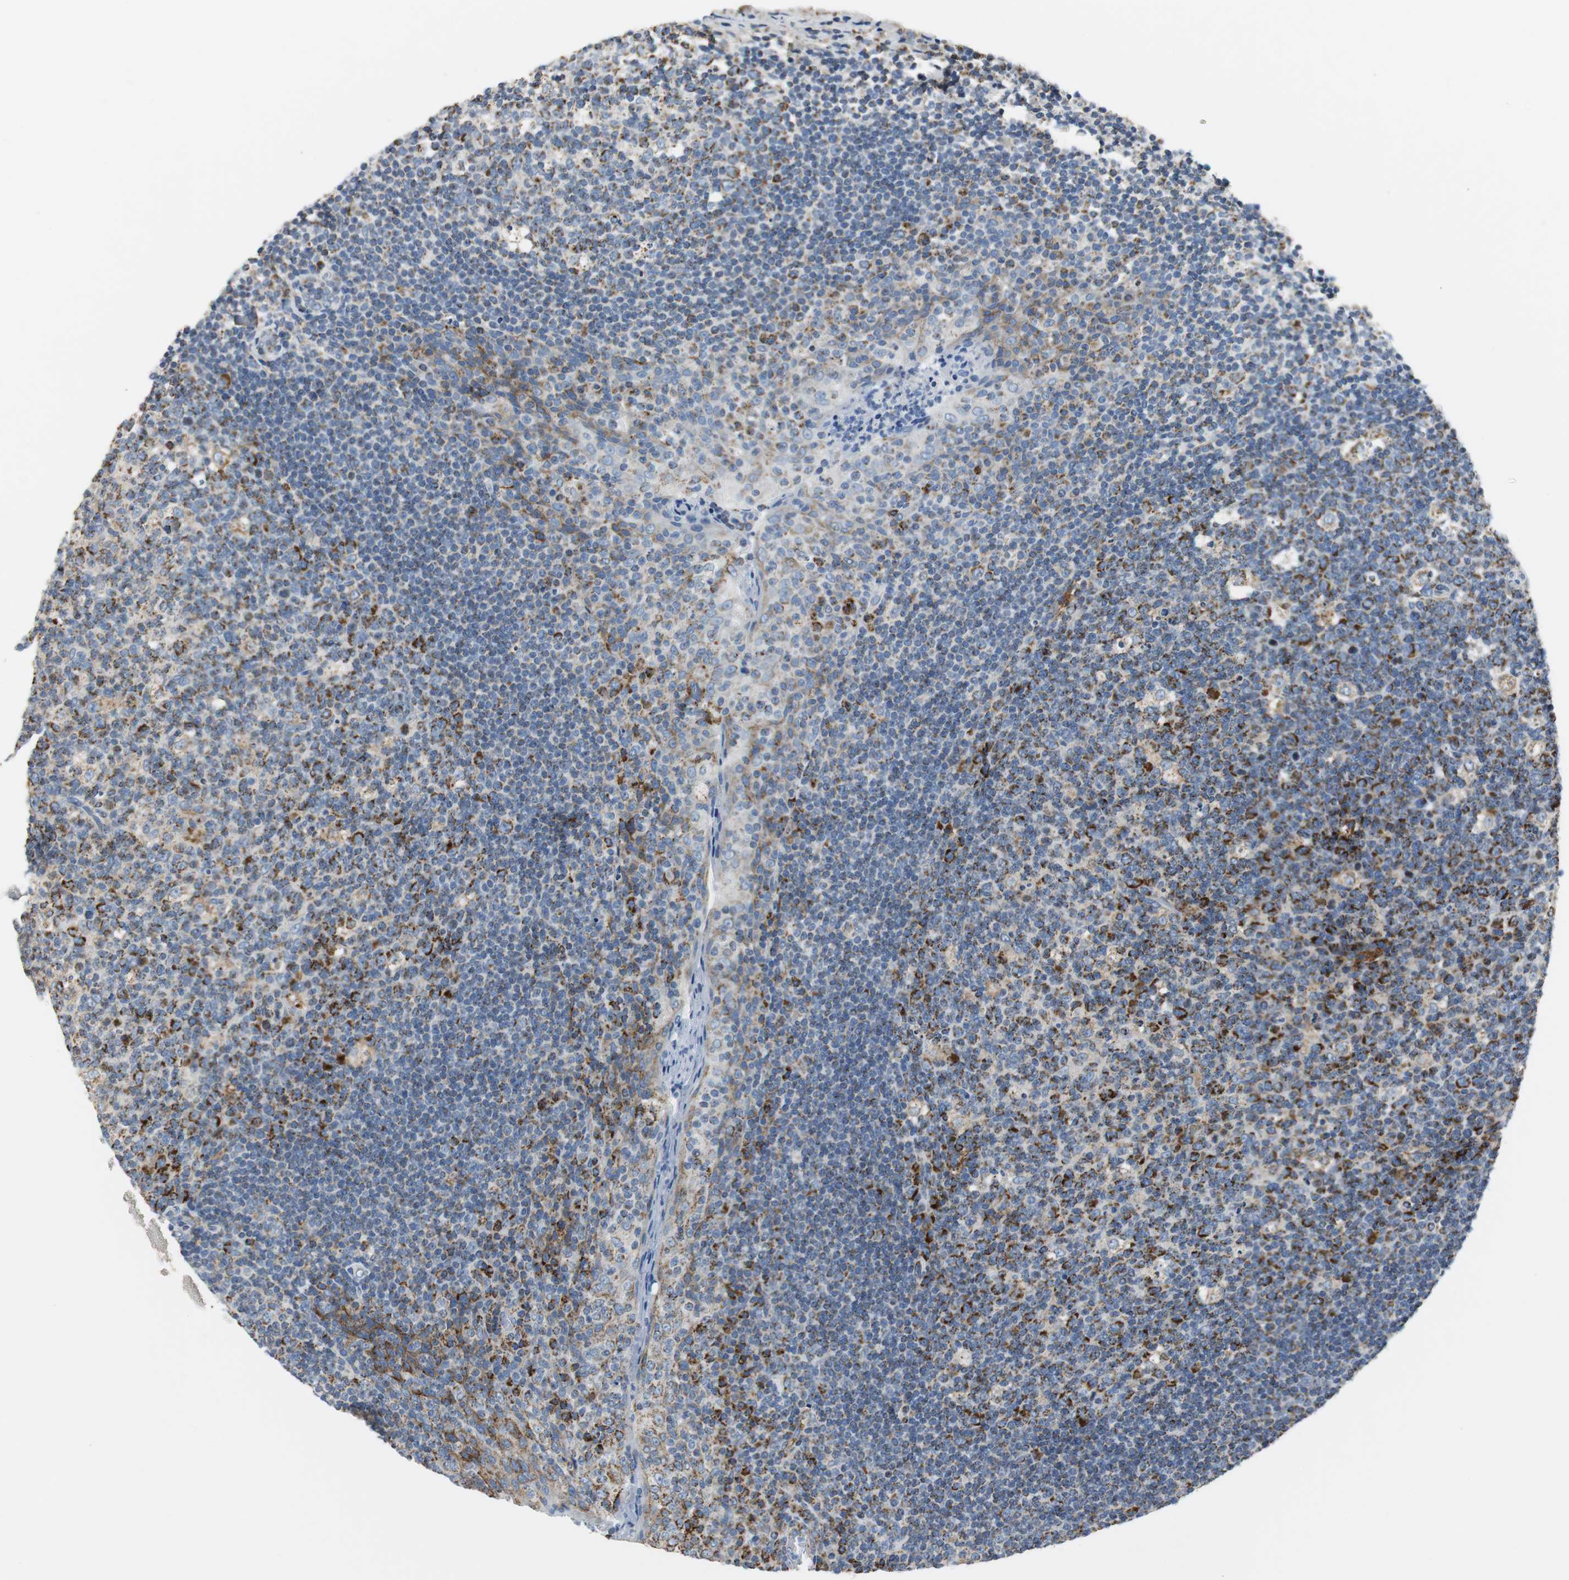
{"staining": {"intensity": "strong", "quantity": "25%-75%", "location": "cytoplasmic/membranous"}, "tissue": "tonsil", "cell_type": "Germinal center cells", "image_type": "normal", "snomed": [{"axis": "morphology", "description": "Normal tissue, NOS"}, {"axis": "topography", "description": "Tonsil"}], "caption": "Brown immunohistochemical staining in normal tonsil displays strong cytoplasmic/membranous expression in approximately 25%-75% of germinal center cells.", "gene": "C1QTNF7", "patient": {"sex": "male", "age": 17}}